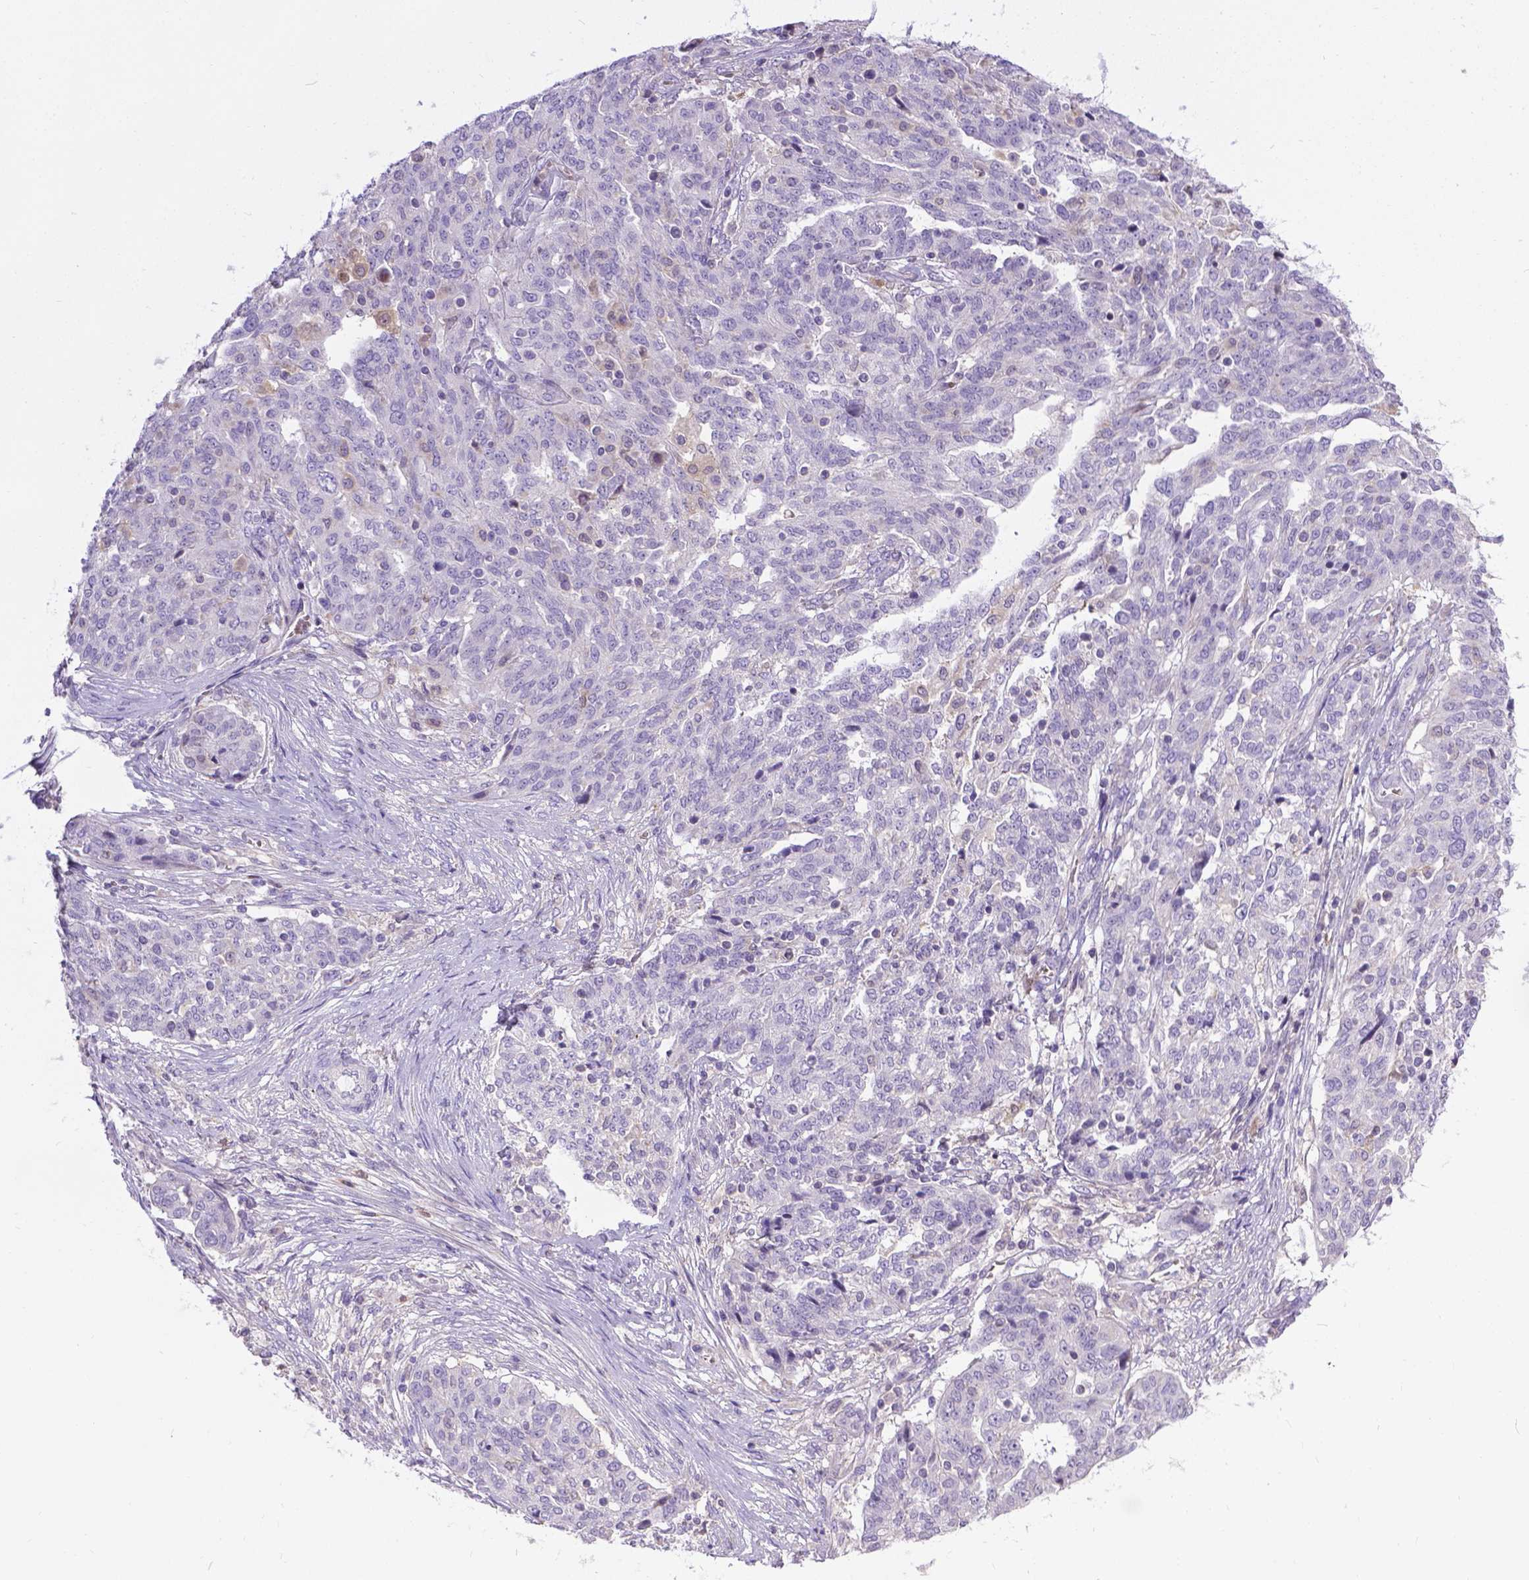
{"staining": {"intensity": "negative", "quantity": "none", "location": "none"}, "tissue": "ovarian cancer", "cell_type": "Tumor cells", "image_type": "cancer", "snomed": [{"axis": "morphology", "description": "Cystadenocarcinoma, serous, NOS"}, {"axis": "topography", "description": "Ovary"}], "caption": "Immunohistochemistry (IHC) image of neoplastic tissue: human serous cystadenocarcinoma (ovarian) stained with DAB (3,3'-diaminobenzidine) reveals no significant protein positivity in tumor cells.", "gene": "TM4SF18", "patient": {"sex": "female", "age": 67}}